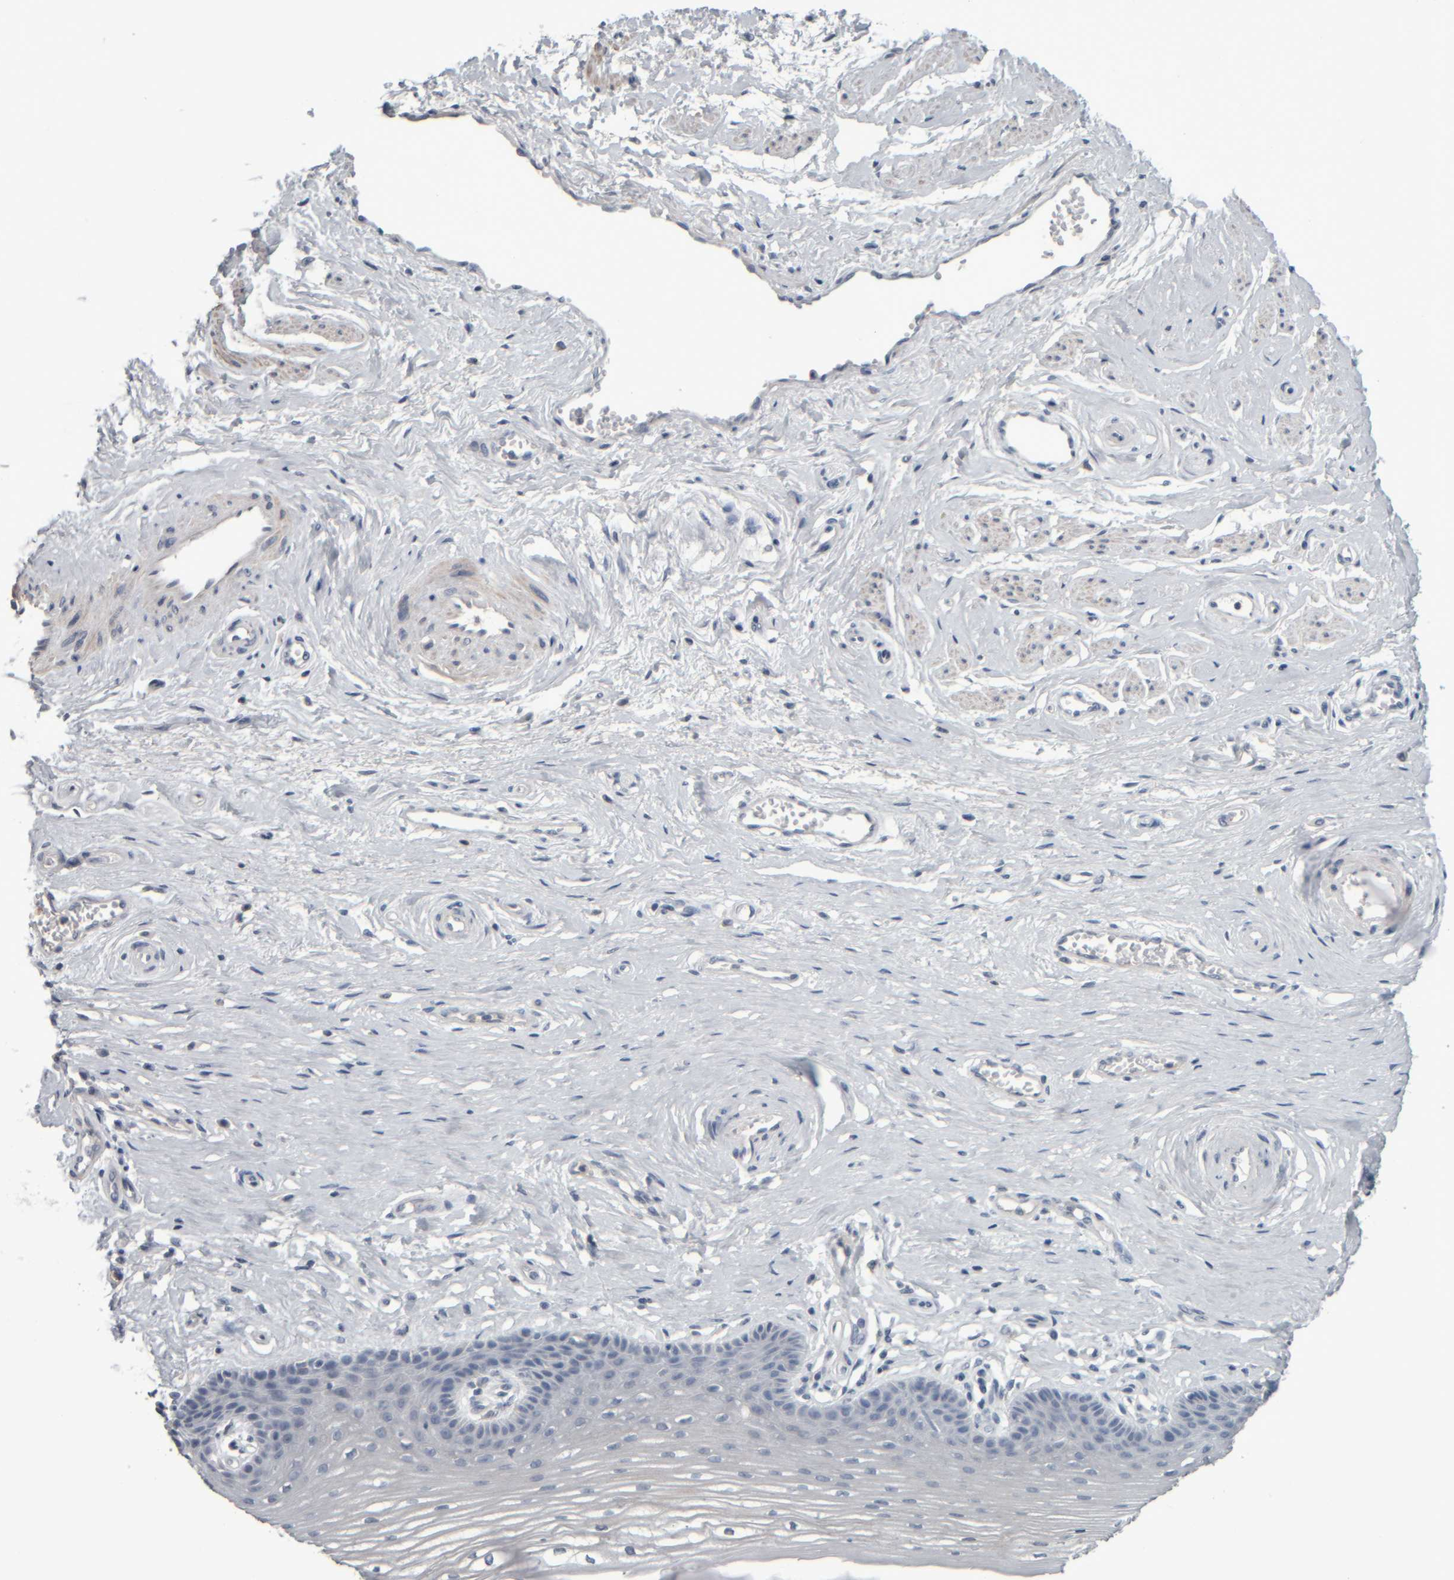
{"staining": {"intensity": "negative", "quantity": "none", "location": "none"}, "tissue": "vagina", "cell_type": "Squamous epithelial cells", "image_type": "normal", "snomed": [{"axis": "morphology", "description": "Normal tissue, NOS"}, {"axis": "topography", "description": "Vagina"}], "caption": "Immunohistochemistry (IHC) histopathology image of unremarkable vagina: vagina stained with DAB exhibits no significant protein expression in squamous epithelial cells.", "gene": "CAVIN4", "patient": {"sex": "female", "age": 46}}